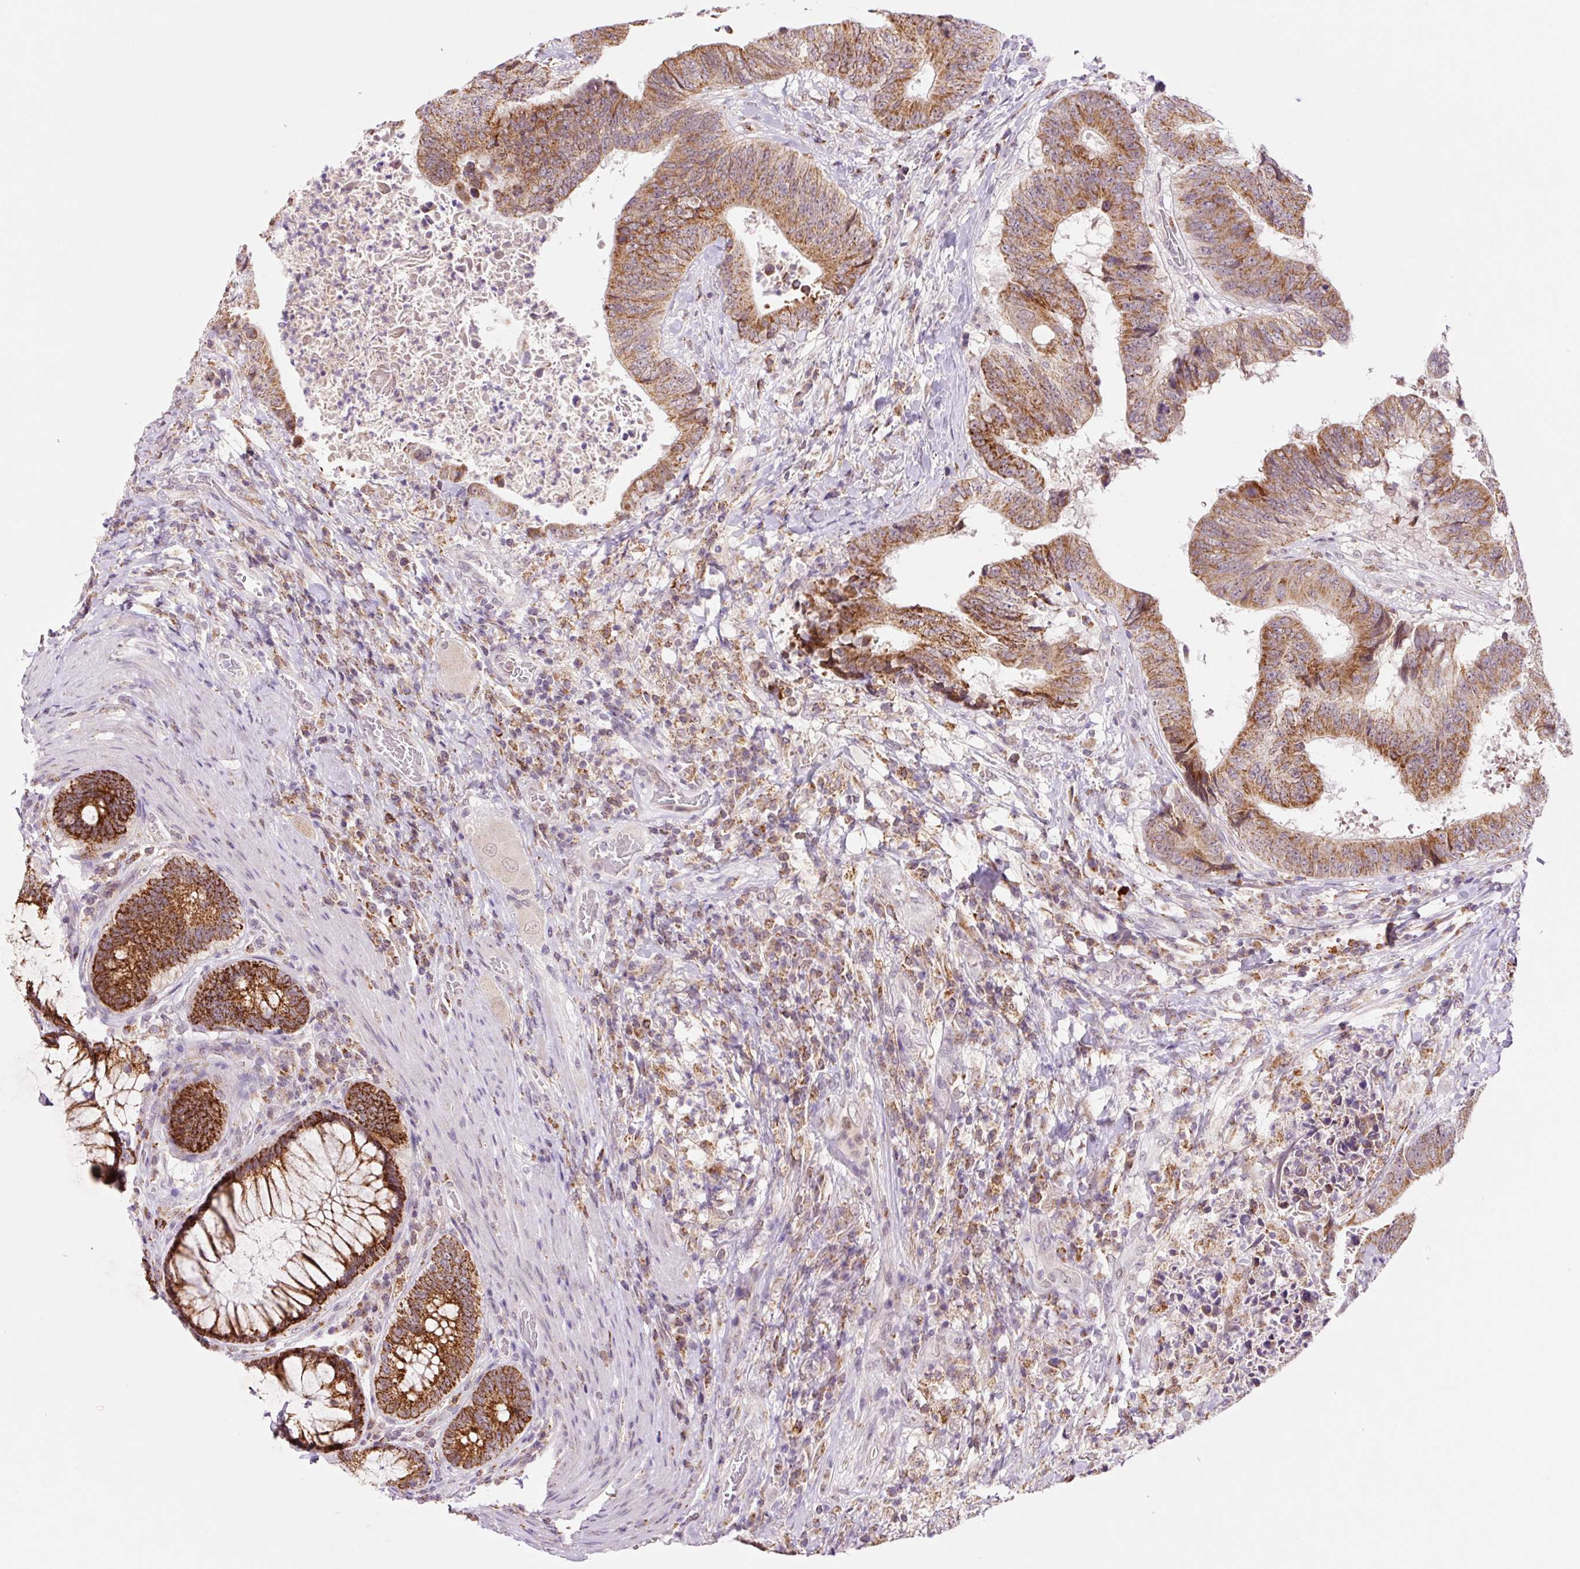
{"staining": {"intensity": "strong", "quantity": ">75%", "location": "cytoplasmic/membranous"}, "tissue": "colorectal cancer", "cell_type": "Tumor cells", "image_type": "cancer", "snomed": [{"axis": "morphology", "description": "Adenocarcinoma, NOS"}, {"axis": "topography", "description": "Rectum"}], "caption": "IHC micrograph of human adenocarcinoma (colorectal) stained for a protein (brown), which demonstrates high levels of strong cytoplasmic/membranous expression in about >75% of tumor cells.", "gene": "PCK2", "patient": {"sex": "male", "age": 72}}